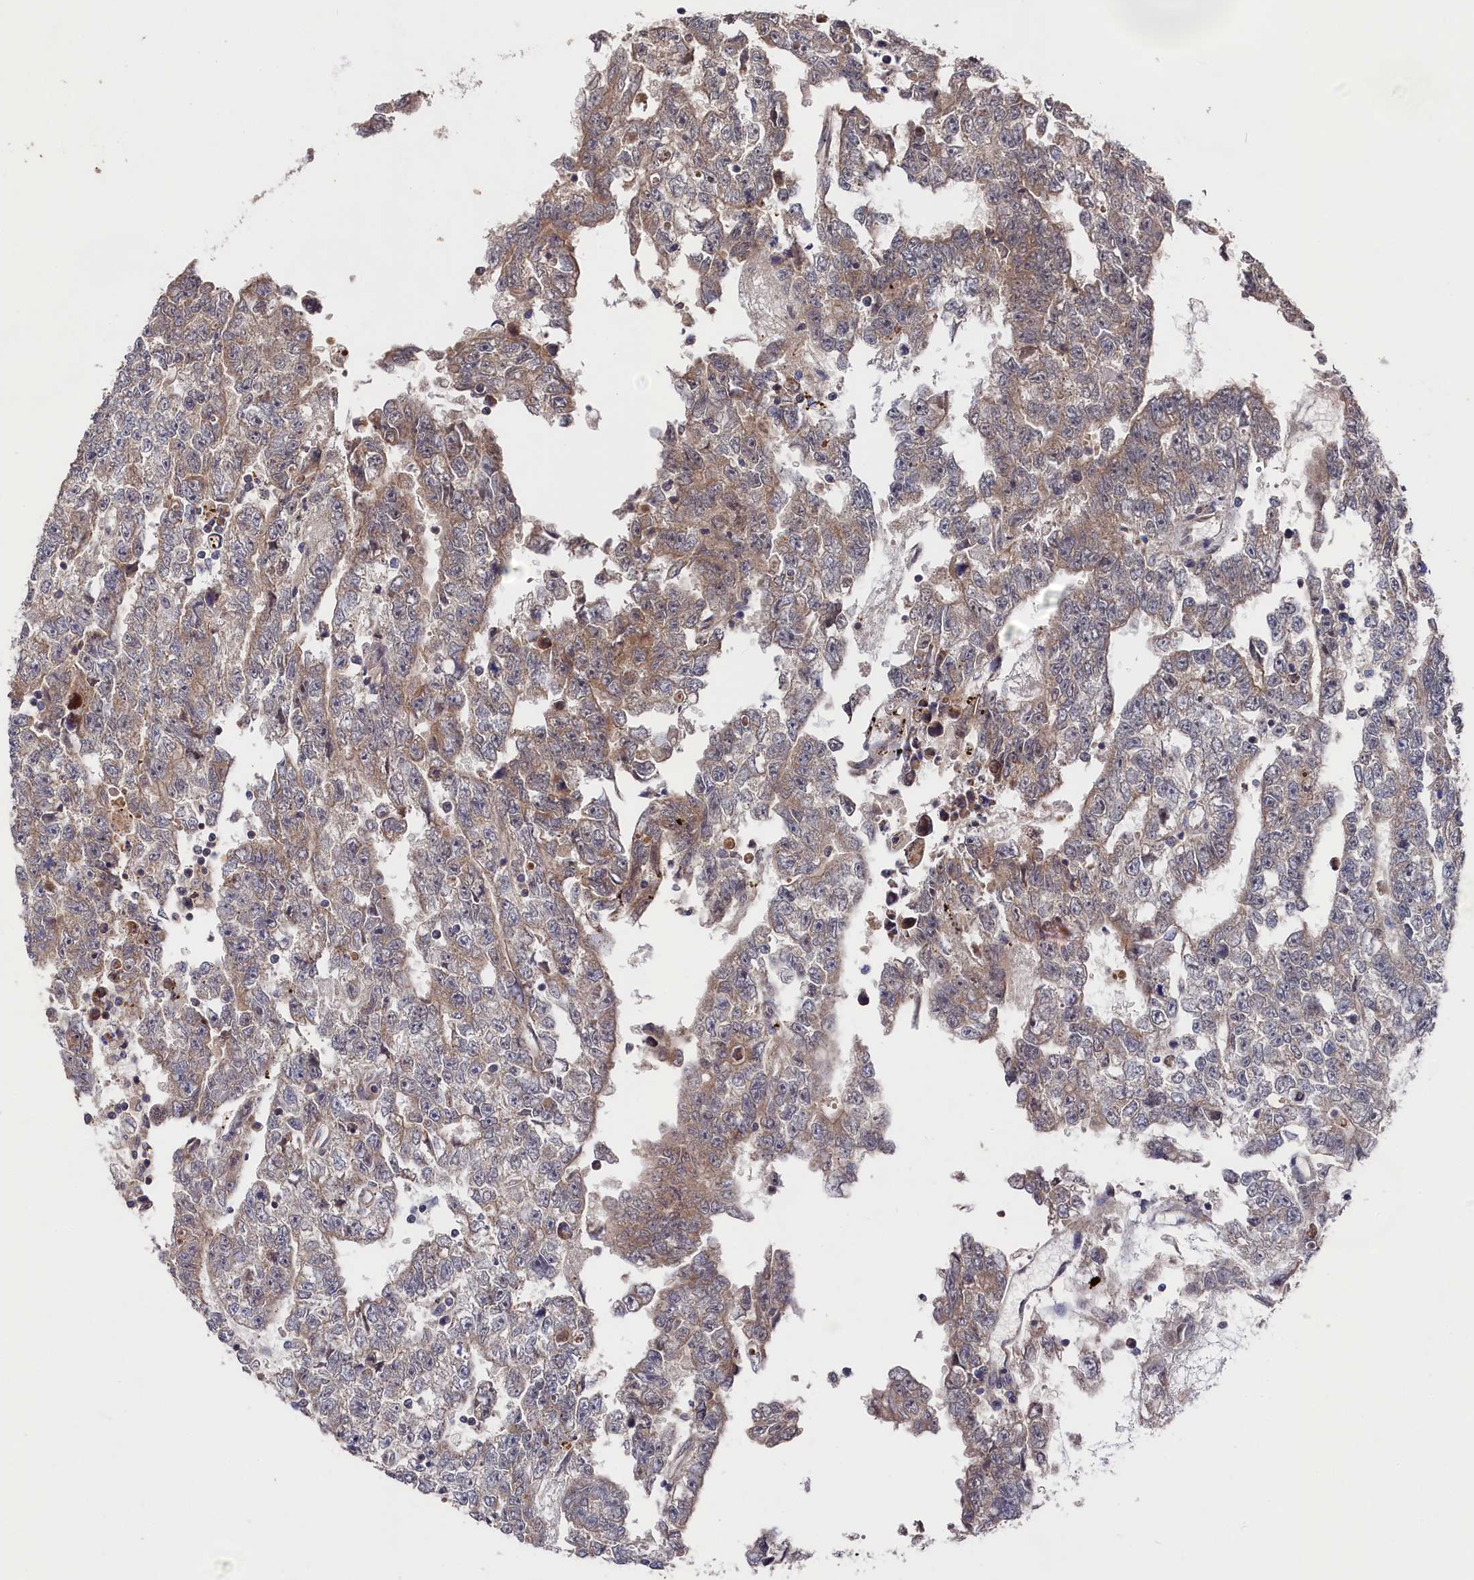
{"staining": {"intensity": "moderate", "quantity": "<25%", "location": "cytoplasmic/membranous"}, "tissue": "testis cancer", "cell_type": "Tumor cells", "image_type": "cancer", "snomed": [{"axis": "morphology", "description": "Carcinoma, Embryonal, NOS"}, {"axis": "topography", "description": "Testis"}], "caption": "A micrograph showing moderate cytoplasmic/membranous positivity in about <25% of tumor cells in testis embryonal carcinoma, as visualized by brown immunohistochemical staining.", "gene": "SUPV3L1", "patient": {"sex": "male", "age": 25}}